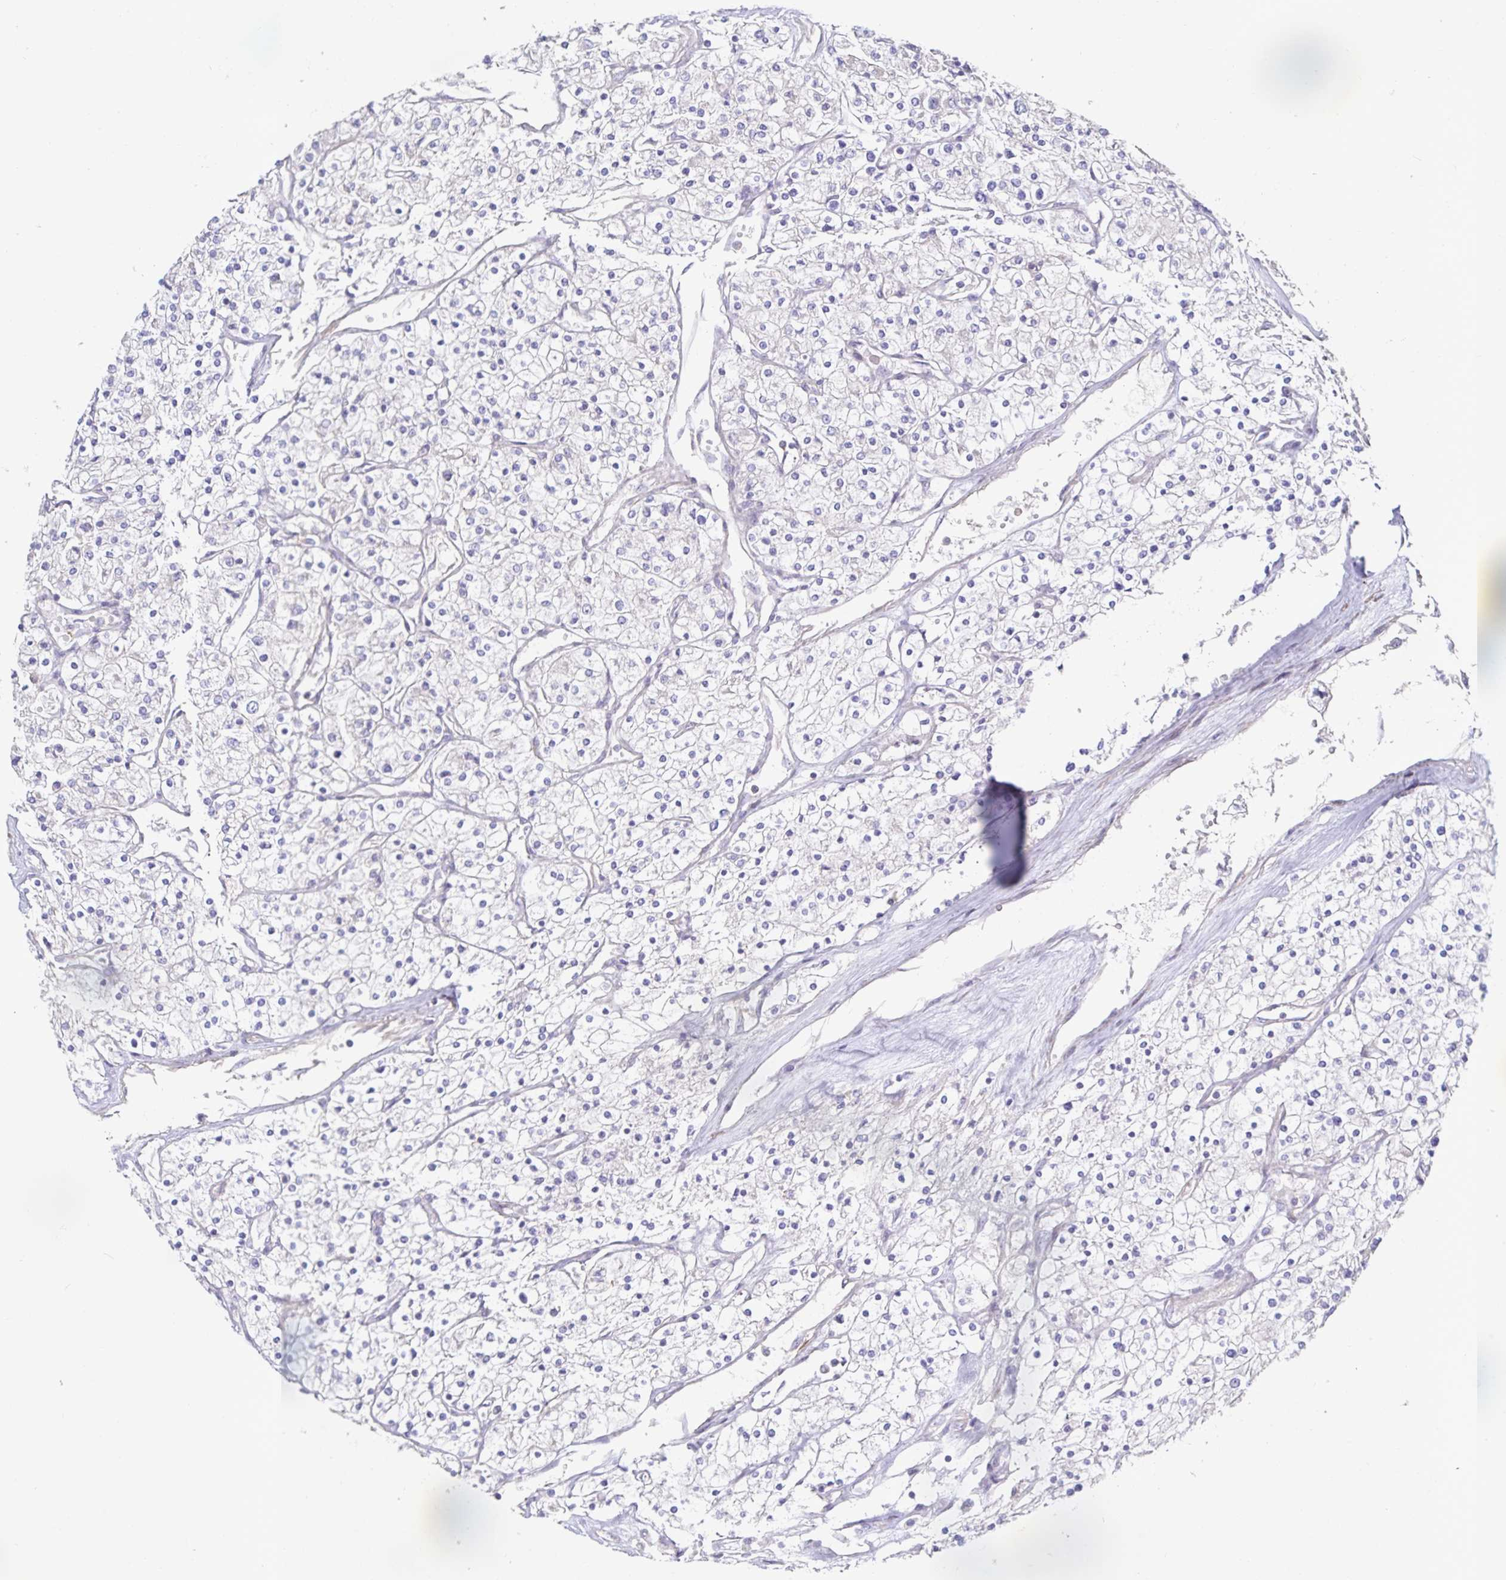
{"staining": {"intensity": "negative", "quantity": "none", "location": "none"}, "tissue": "renal cancer", "cell_type": "Tumor cells", "image_type": "cancer", "snomed": [{"axis": "morphology", "description": "Adenocarcinoma, NOS"}, {"axis": "topography", "description": "Kidney"}], "caption": "This image is of renal cancer stained with IHC to label a protein in brown with the nuclei are counter-stained blue. There is no expression in tumor cells.", "gene": "METTL22", "patient": {"sex": "male", "age": 80}}